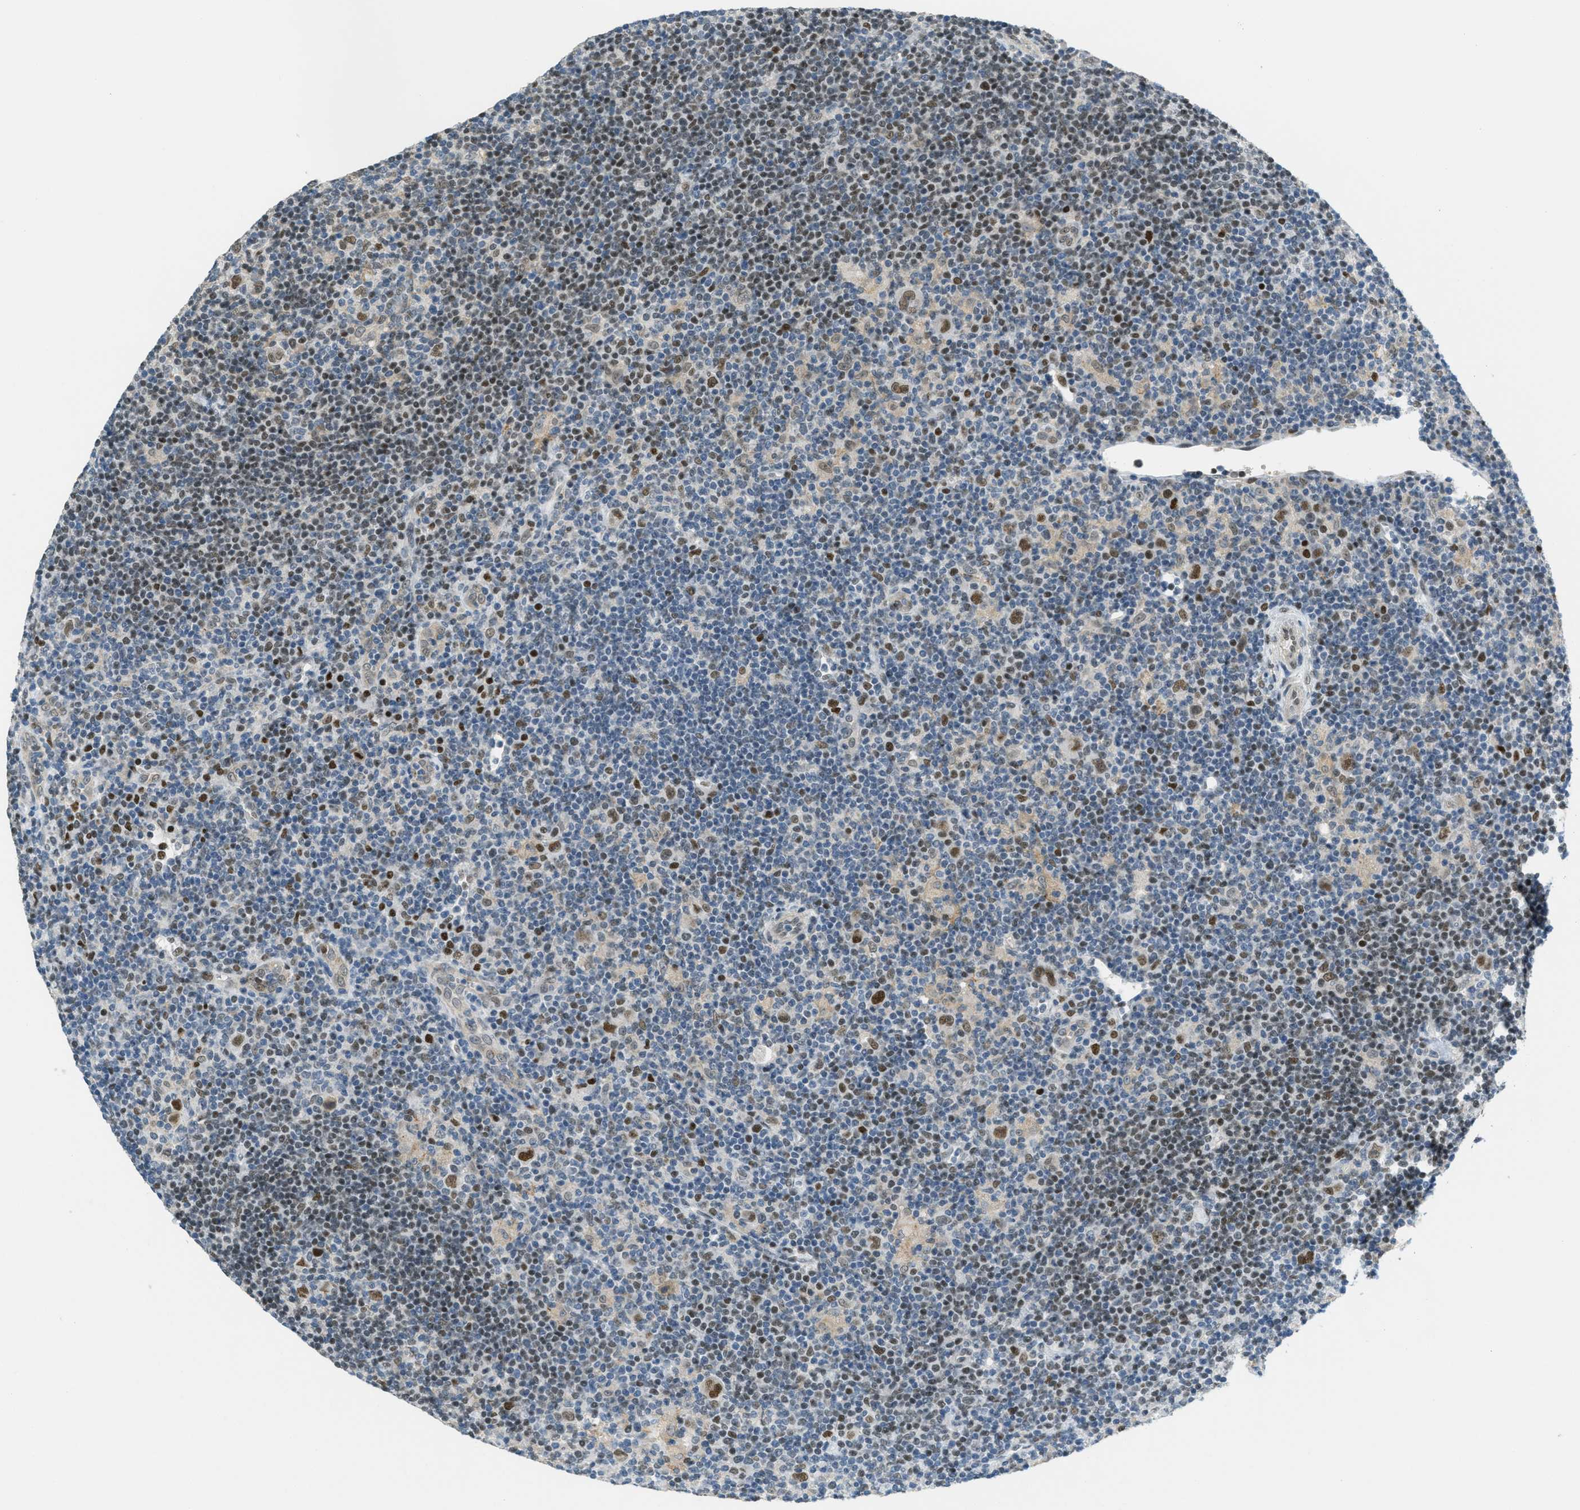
{"staining": {"intensity": "moderate", "quantity": ">75%", "location": "nuclear"}, "tissue": "lymphoma", "cell_type": "Tumor cells", "image_type": "cancer", "snomed": [{"axis": "morphology", "description": "Hodgkin's disease, NOS"}, {"axis": "topography", "description": "Lymph node"}], "caption": "This is an image of immunohistochemistry staining of Hodgkin's disease, which shows moderate positivity in the nuclear of tumor cells.", "gene": "TCF3", "patient": {"sex": "female", "age": 57}}